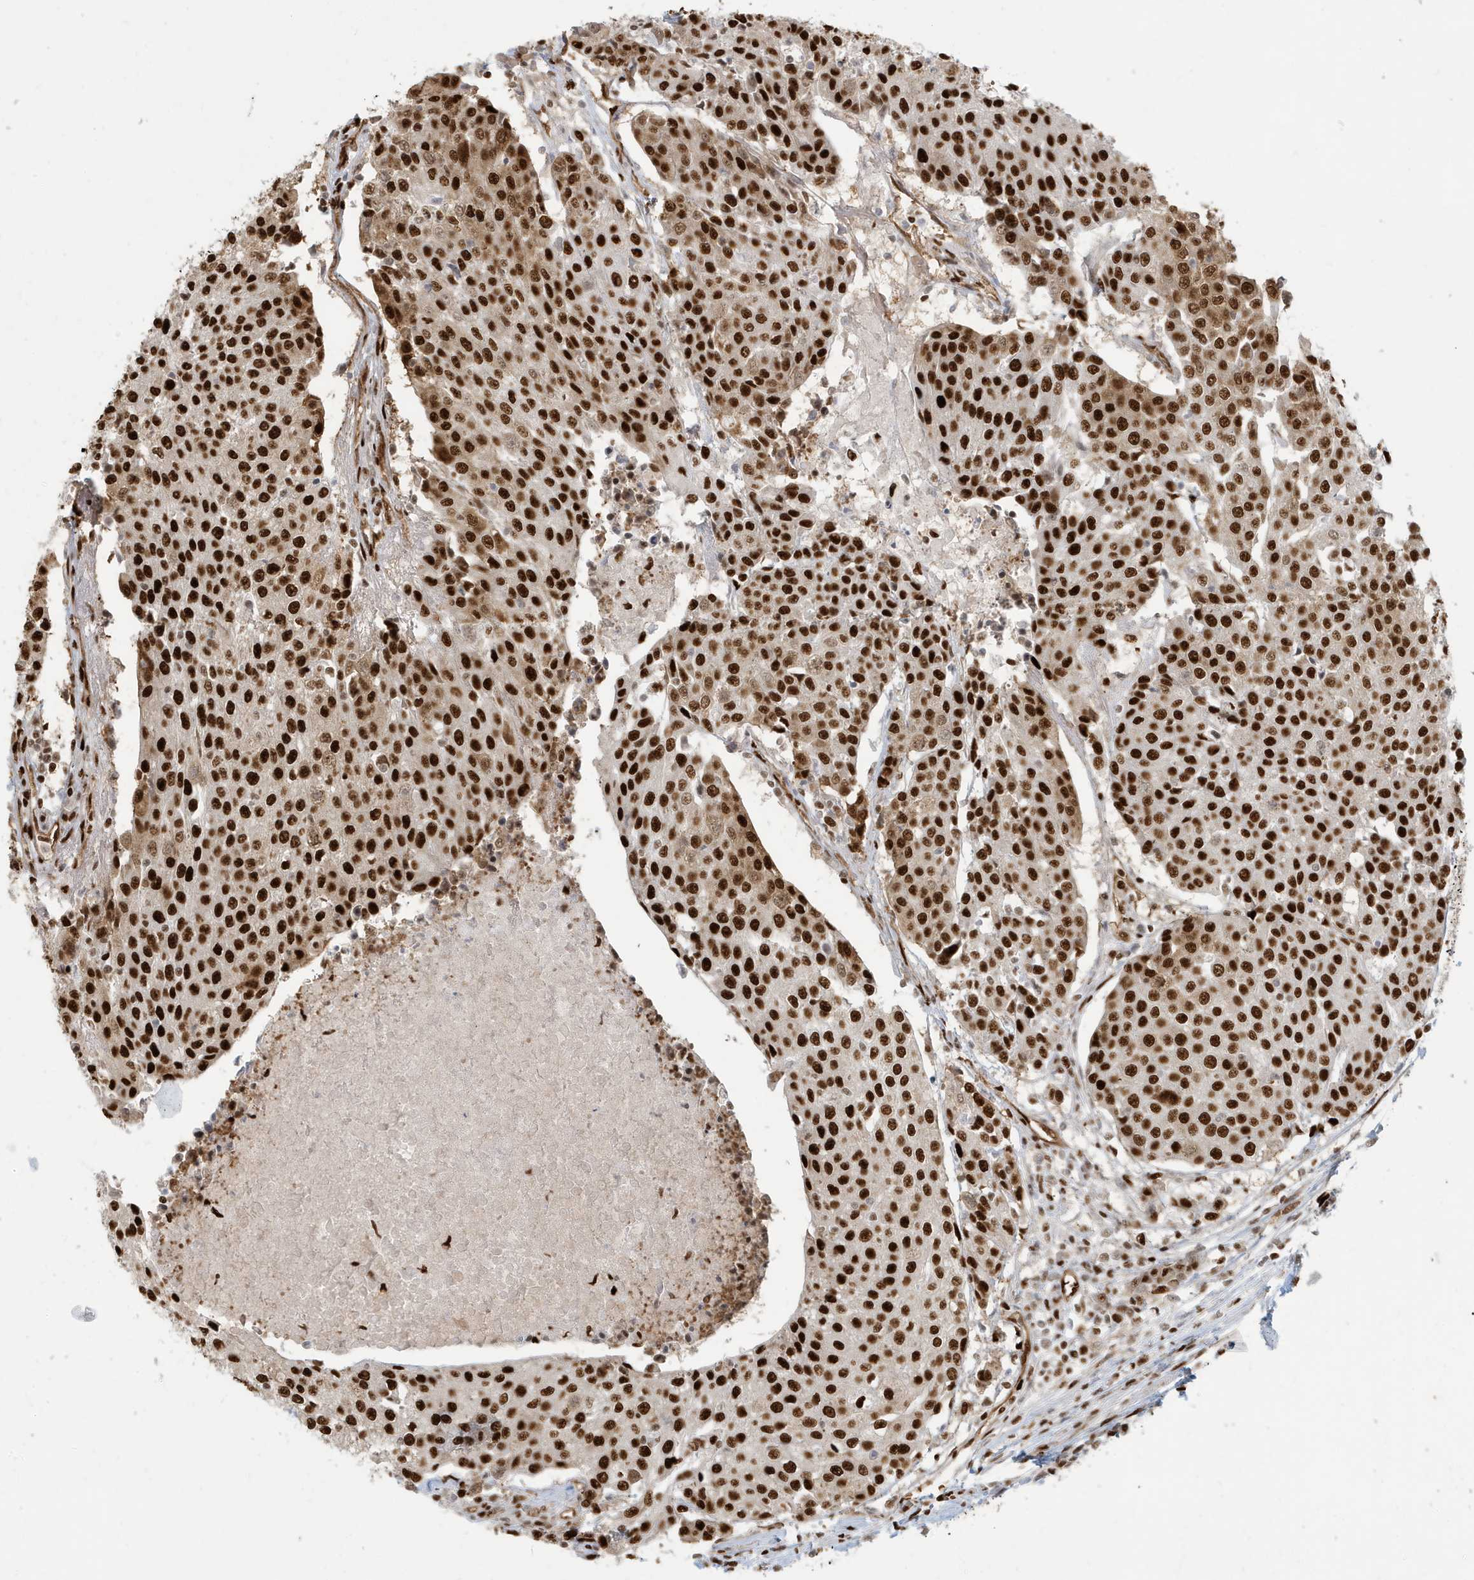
{"staining": {"intensity": "strong", "quantity": ">75%", "location": "nuclear"}, "tissue": "urothelial cancer", "cell_type": "Tumor cells", "image_type": "cancer", "snomed": [{"axis": "morphology", "description": "Urothelial carcinoma, High grade"}, {"axis": "topography", "description": "Urinary bladder"}], "caption": "This micrograph displays immunohistochemistry staining of high-grade urothelial carcinoma, with high strong nuclear staining in approximately >75% of tumor cells.", "gene": "CKS2", "patient": {"sex": "female", "age": 85}}